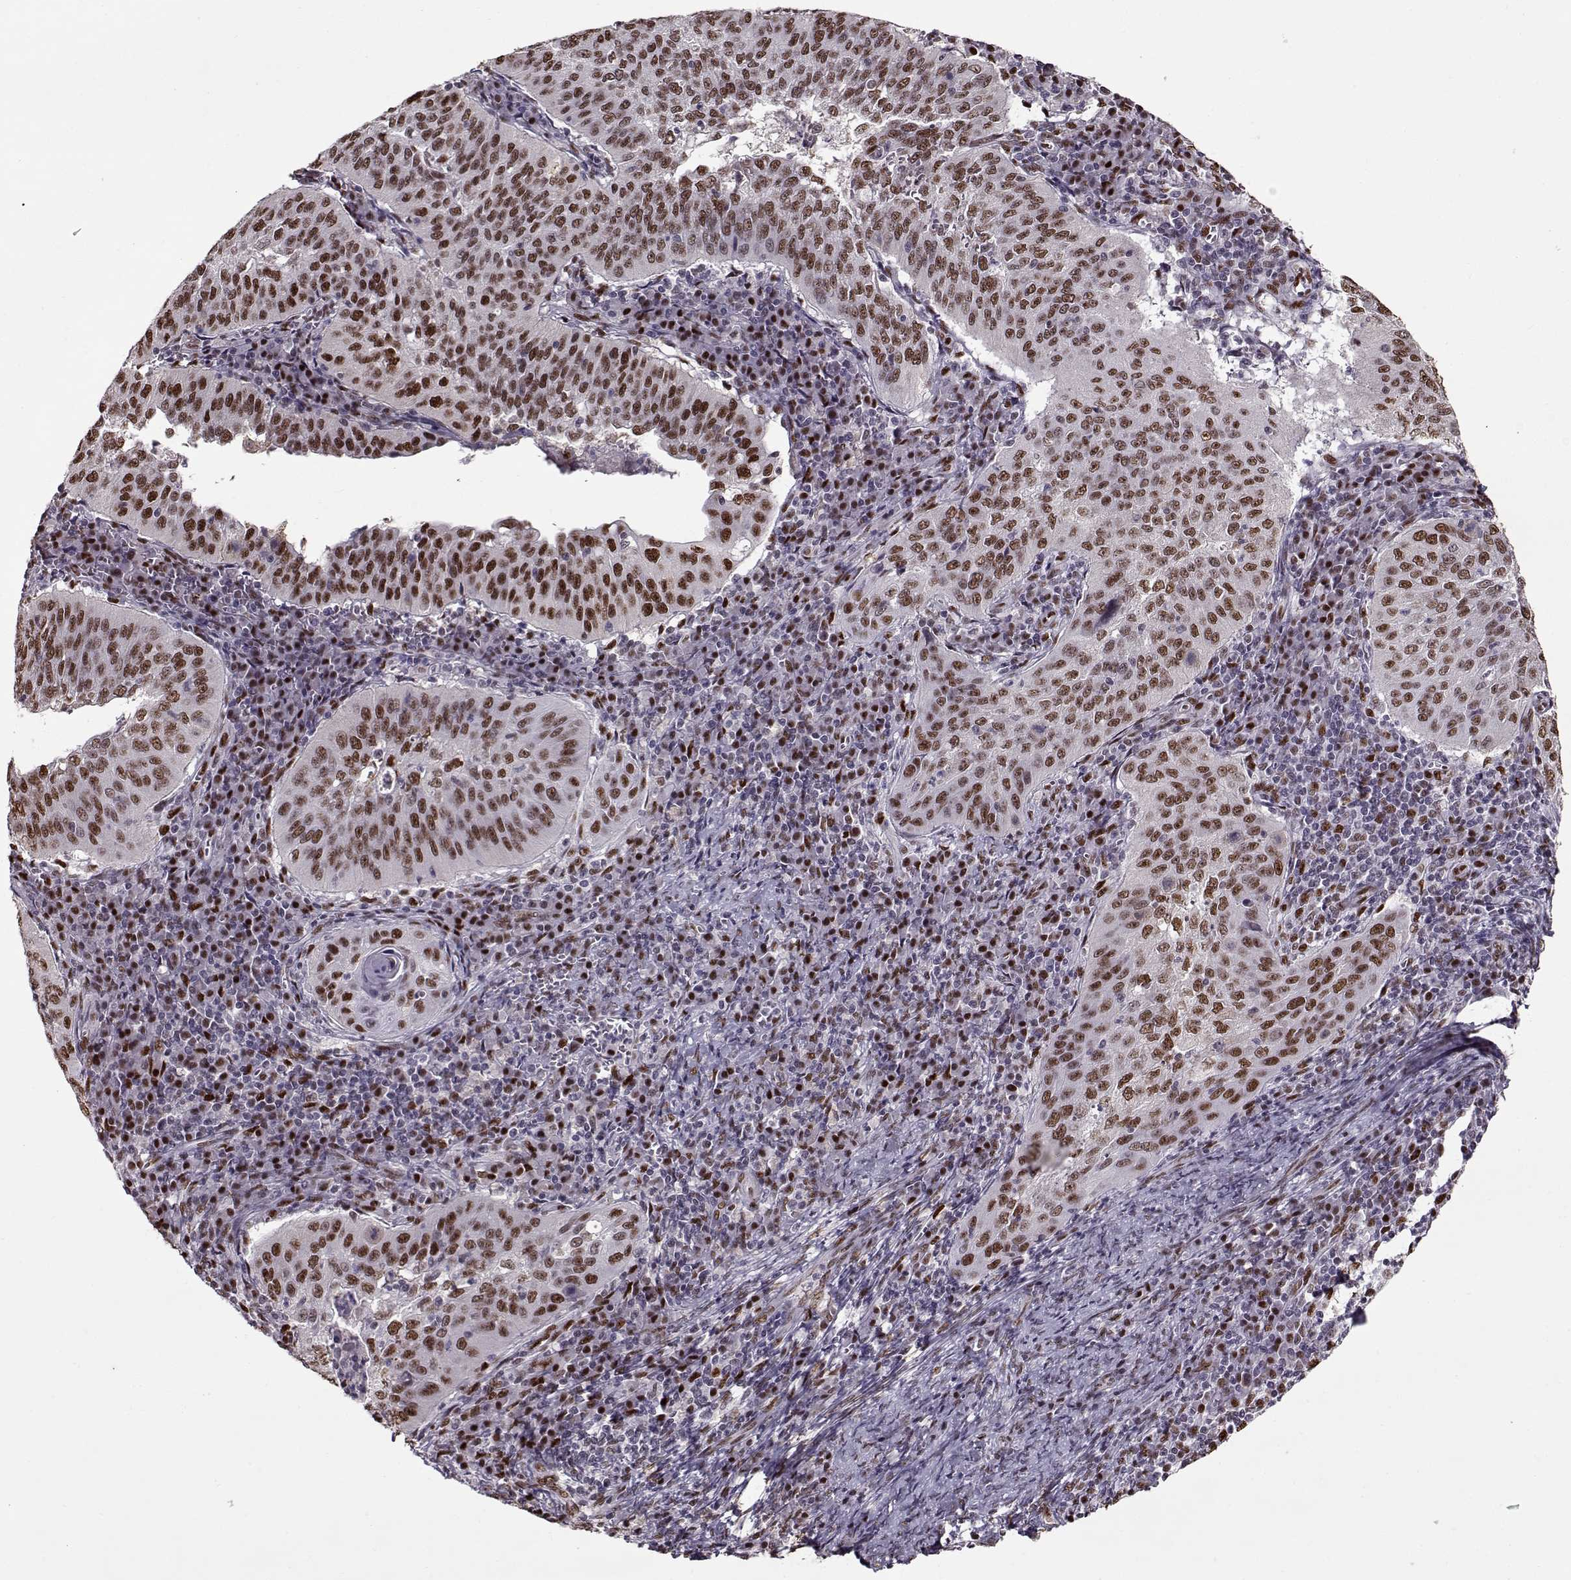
{"staining": {"intensity": "moderate", "quantity": ">75%", "location": "nuclear"}, "tissue": "cervical cancer", "cell_type": "Tumor cells", "image_type": "cancer", "snomed": [{"axis": "morphology", "description": "Squamous cell carcinoma, NOS"}, {"axis": "topography", "description": "Cervix"}], "caption": "Cervical cancer stained with a brown dye exhibits moderate nuclear positive expression in approximately >75% of tumor cells.", "gene": "PRMT8", "patient": {"sex": "female", "age": 39}}